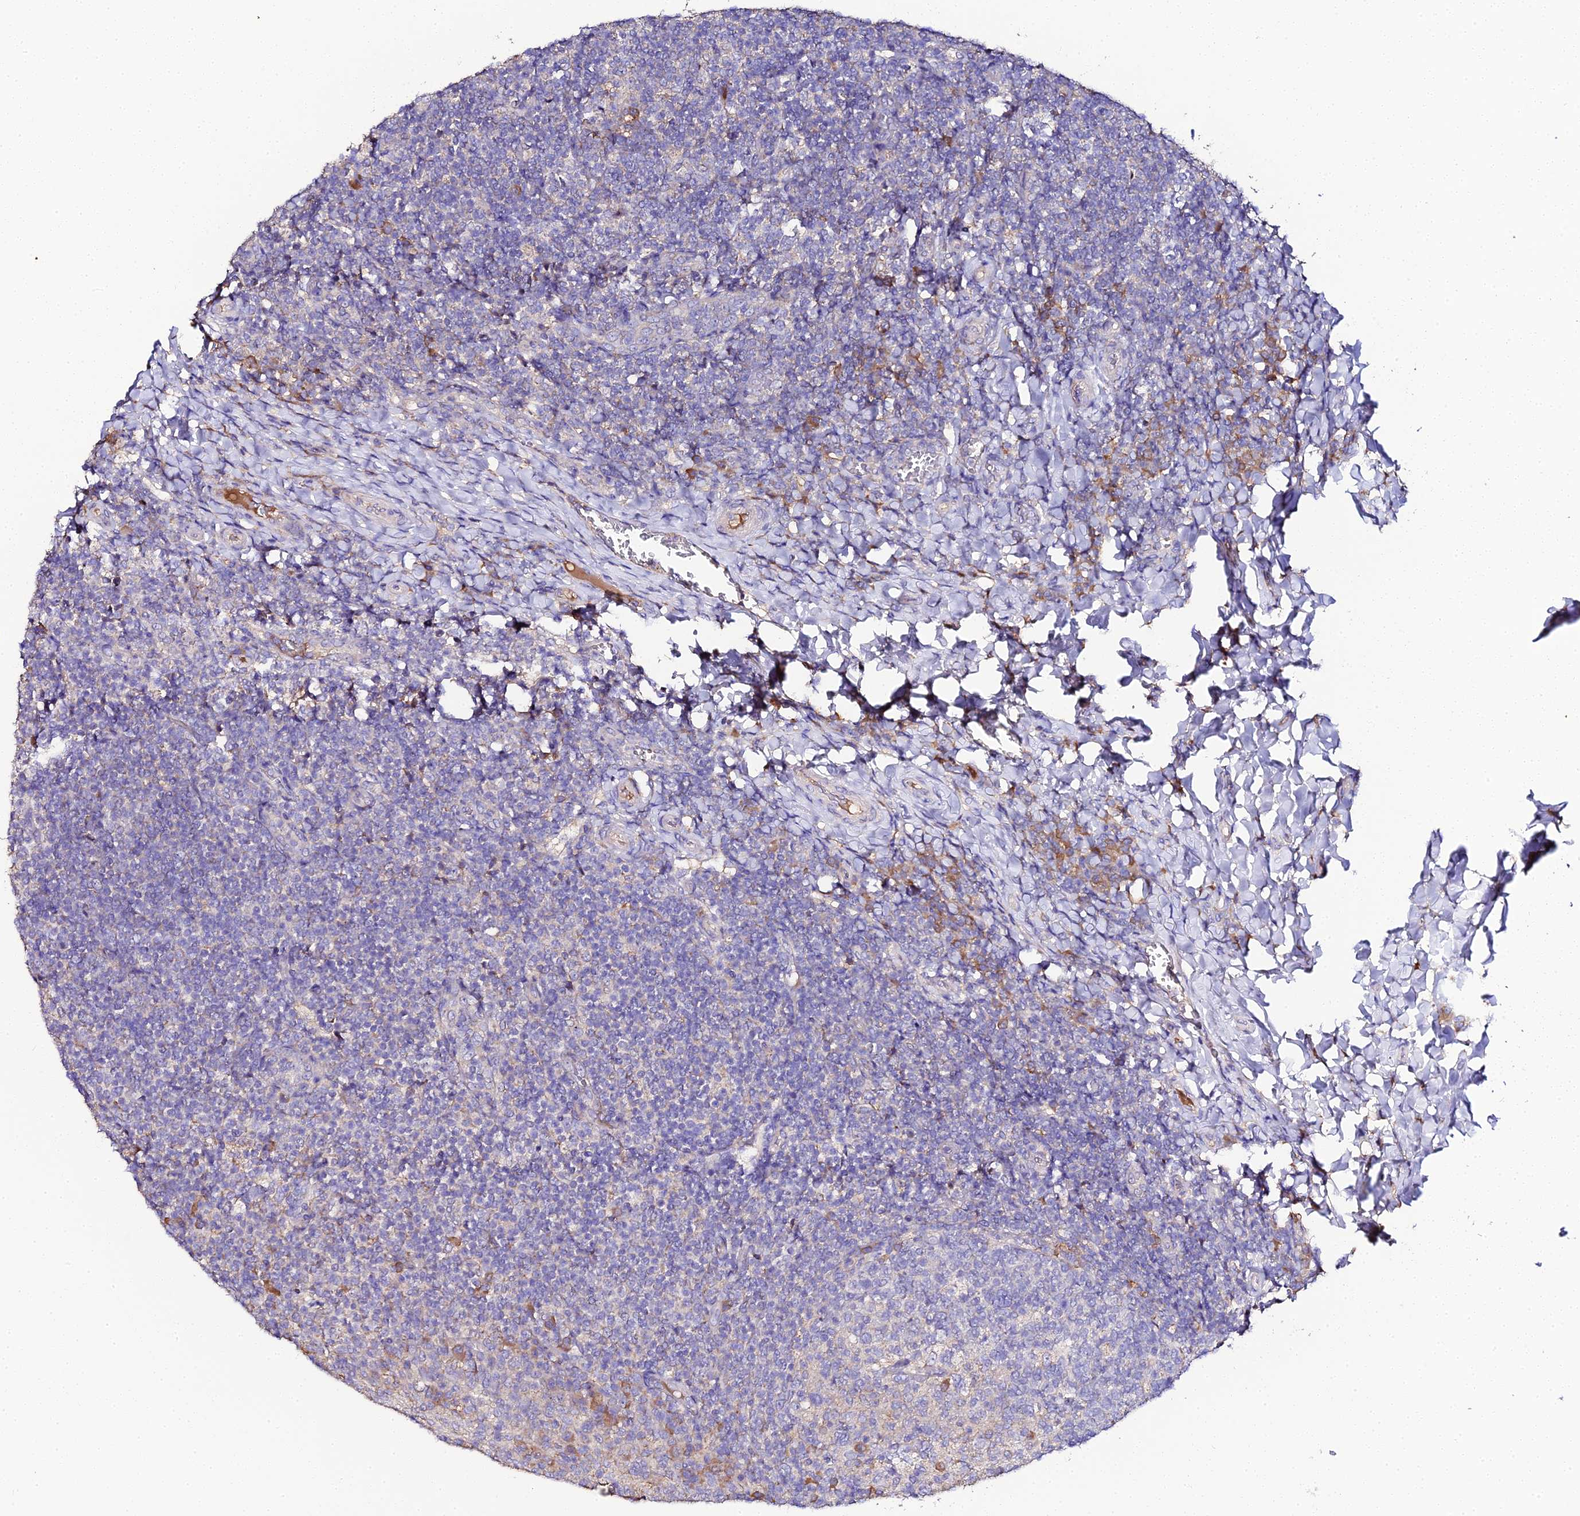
{"staining": {"intensity": "moderate", "quantity": "<25%", "location": "cytoplasmic/membranous"}, "tissue": "tonsil", "cell_type": "Germinal center cells", "image_type": "normal", "snomed": [{"axis": "morphology", "description": "Normal tissue, NOS"}, {"axis": "topography", "description": "Tonsil"}], "caption": "Moderate cytoplasmic/membranous expression is identified in approximately <25% of germinal center cells in normal tonsil. (Brightfield microscopy of DAB IHC at high magnification).", "gene": "SCX", "patient": {"sex": "female", "age": 10}}